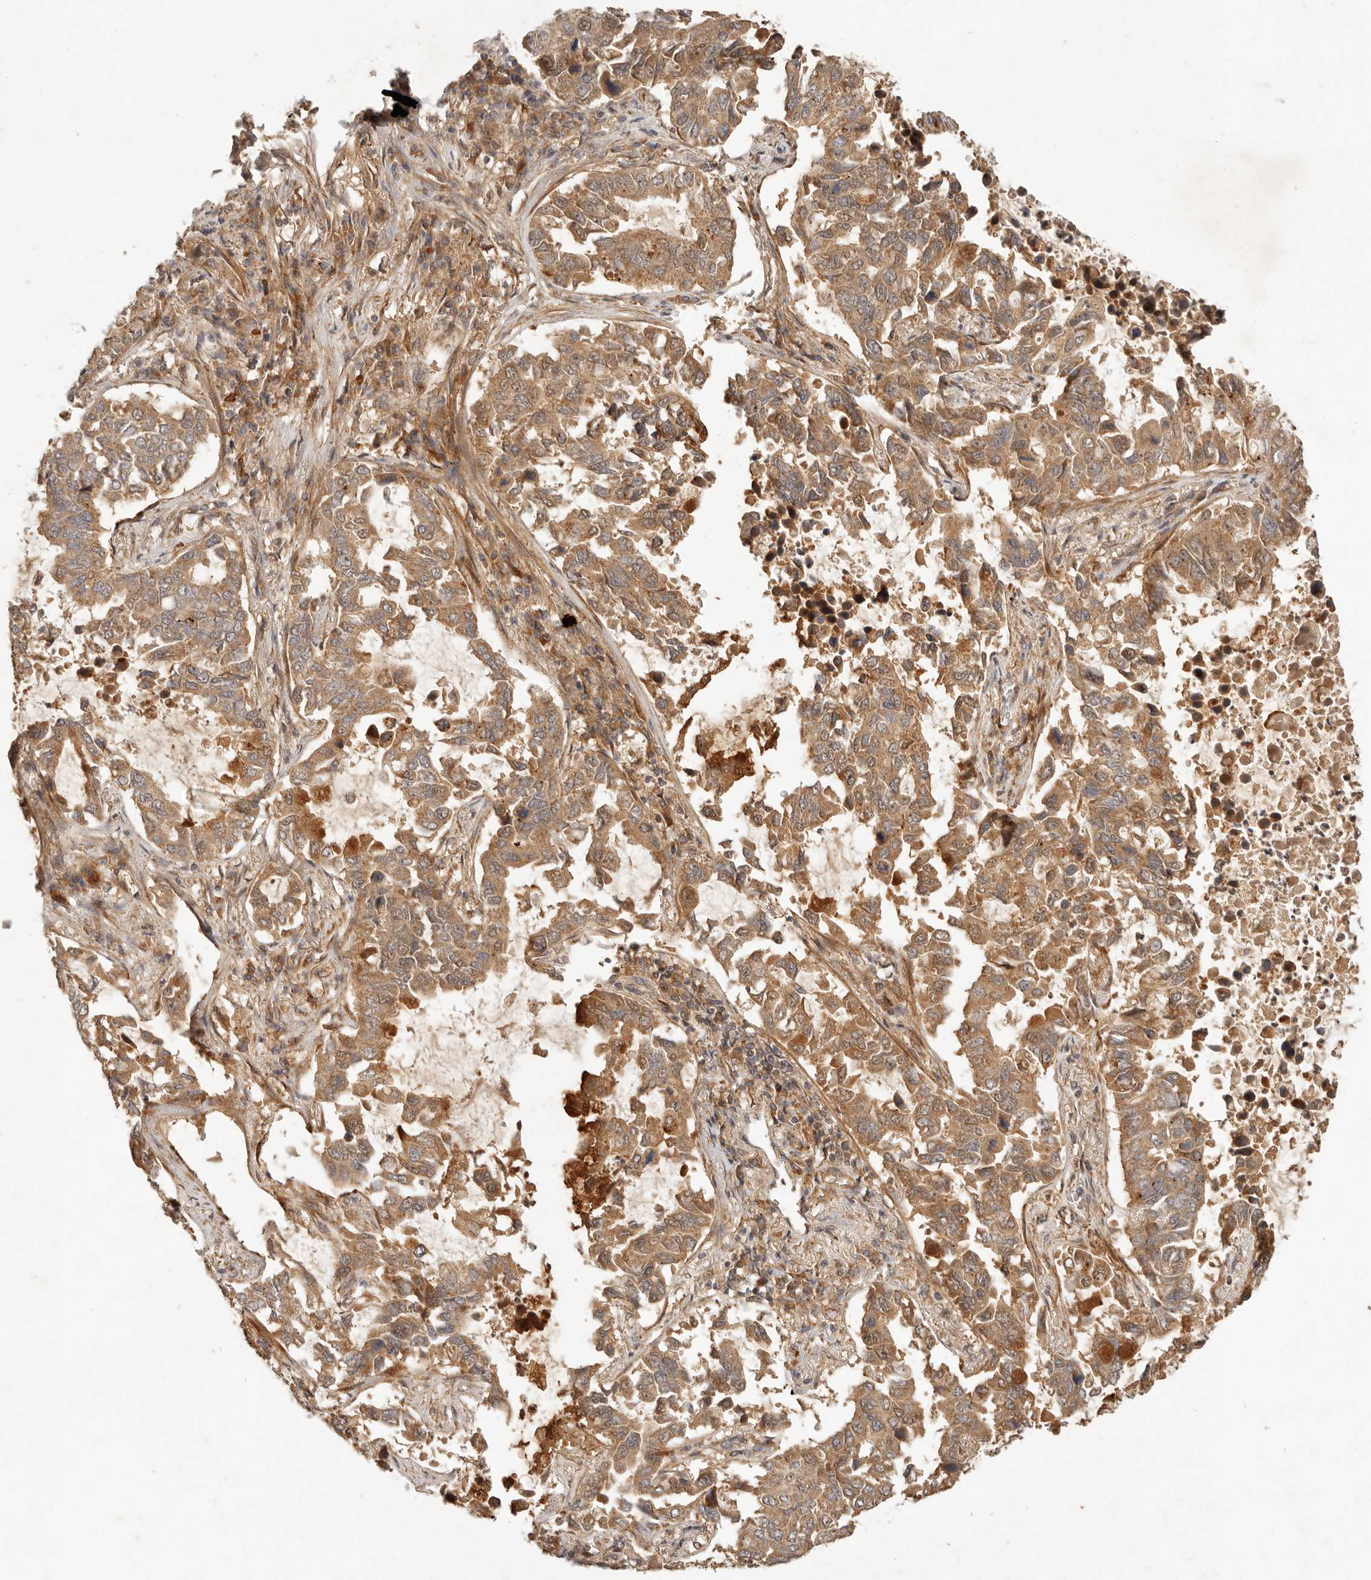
{"staining": {"intensity": "moderate", "quantity": ">75%", "location": "cytoplasmic/membranous"}, "tissue": "lung cancer", "cell_type": "Tumor cells", "image_type": "cancer", "snomed": [{"axis": "morphology", "description": "Adenocarcinoma, NOS"}, {"axis": "topography", "description": "Lung"}], "caption": "DAB immunohistochemical staining of lung cancer exhibits moderate cytoplasmic/membranous protein positivity in about >75% of tumor cells.", "gene": "CLEC4C", "patient": {"sex": "male", "age": 64}}